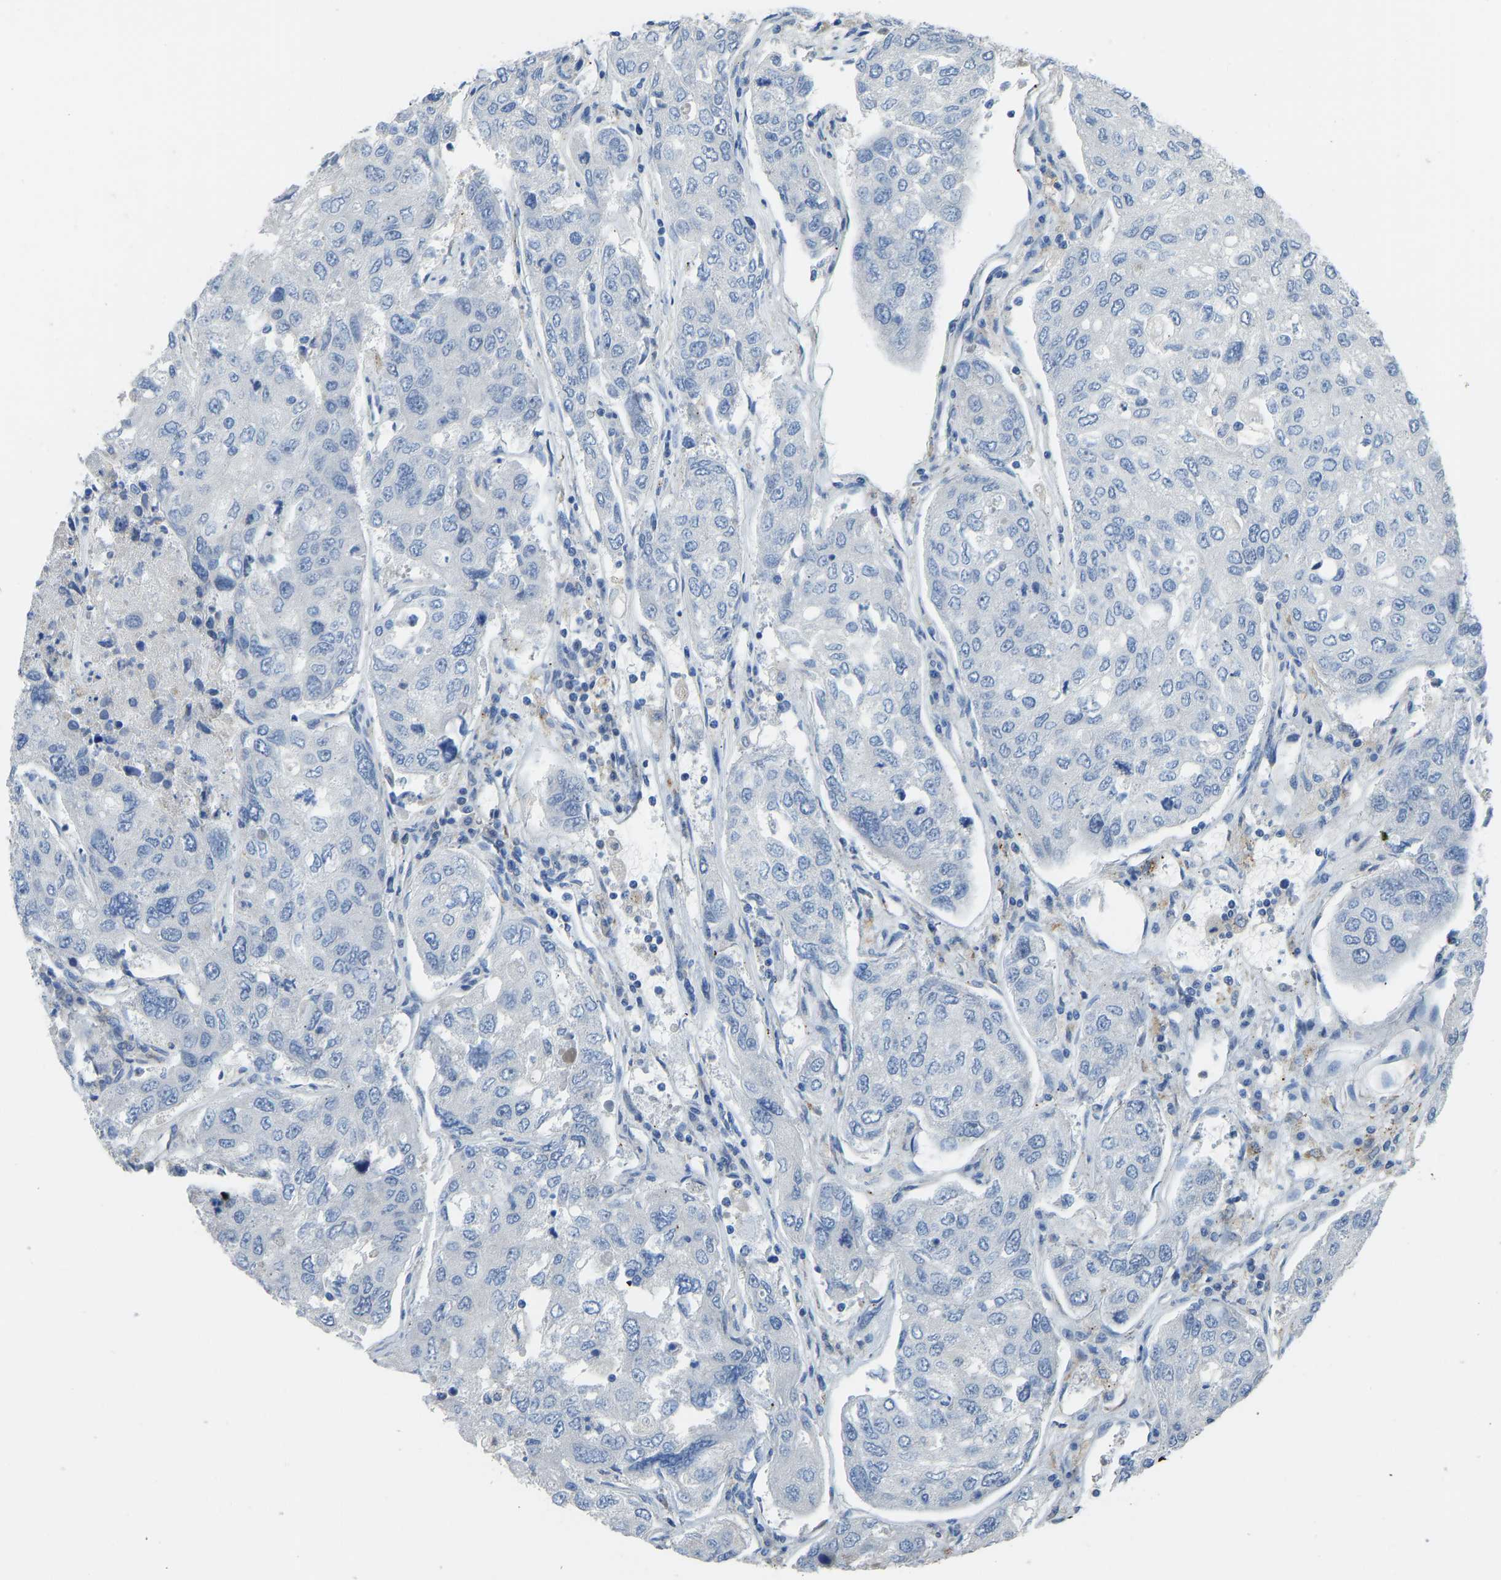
{"staining": {"intensity": "negative", "quantity": "none", "location": "none"}, "tissue": "urothelial cancer", "cell_type": "Tumor cells", "image_type": "cancer", "snomed": [{"axis": "morphology", "description": "Urothelial carcinoma, High grade"}, {"axis": "topography", "description": "Lymph node"}, {"axis": "topography", "description": "Urinary bladder"}], "caption": "There is no significant staining in tumor cells of urothelial cancer.", "gene": "SMIM20", "patient": {"sex": "male", "age": 51}}